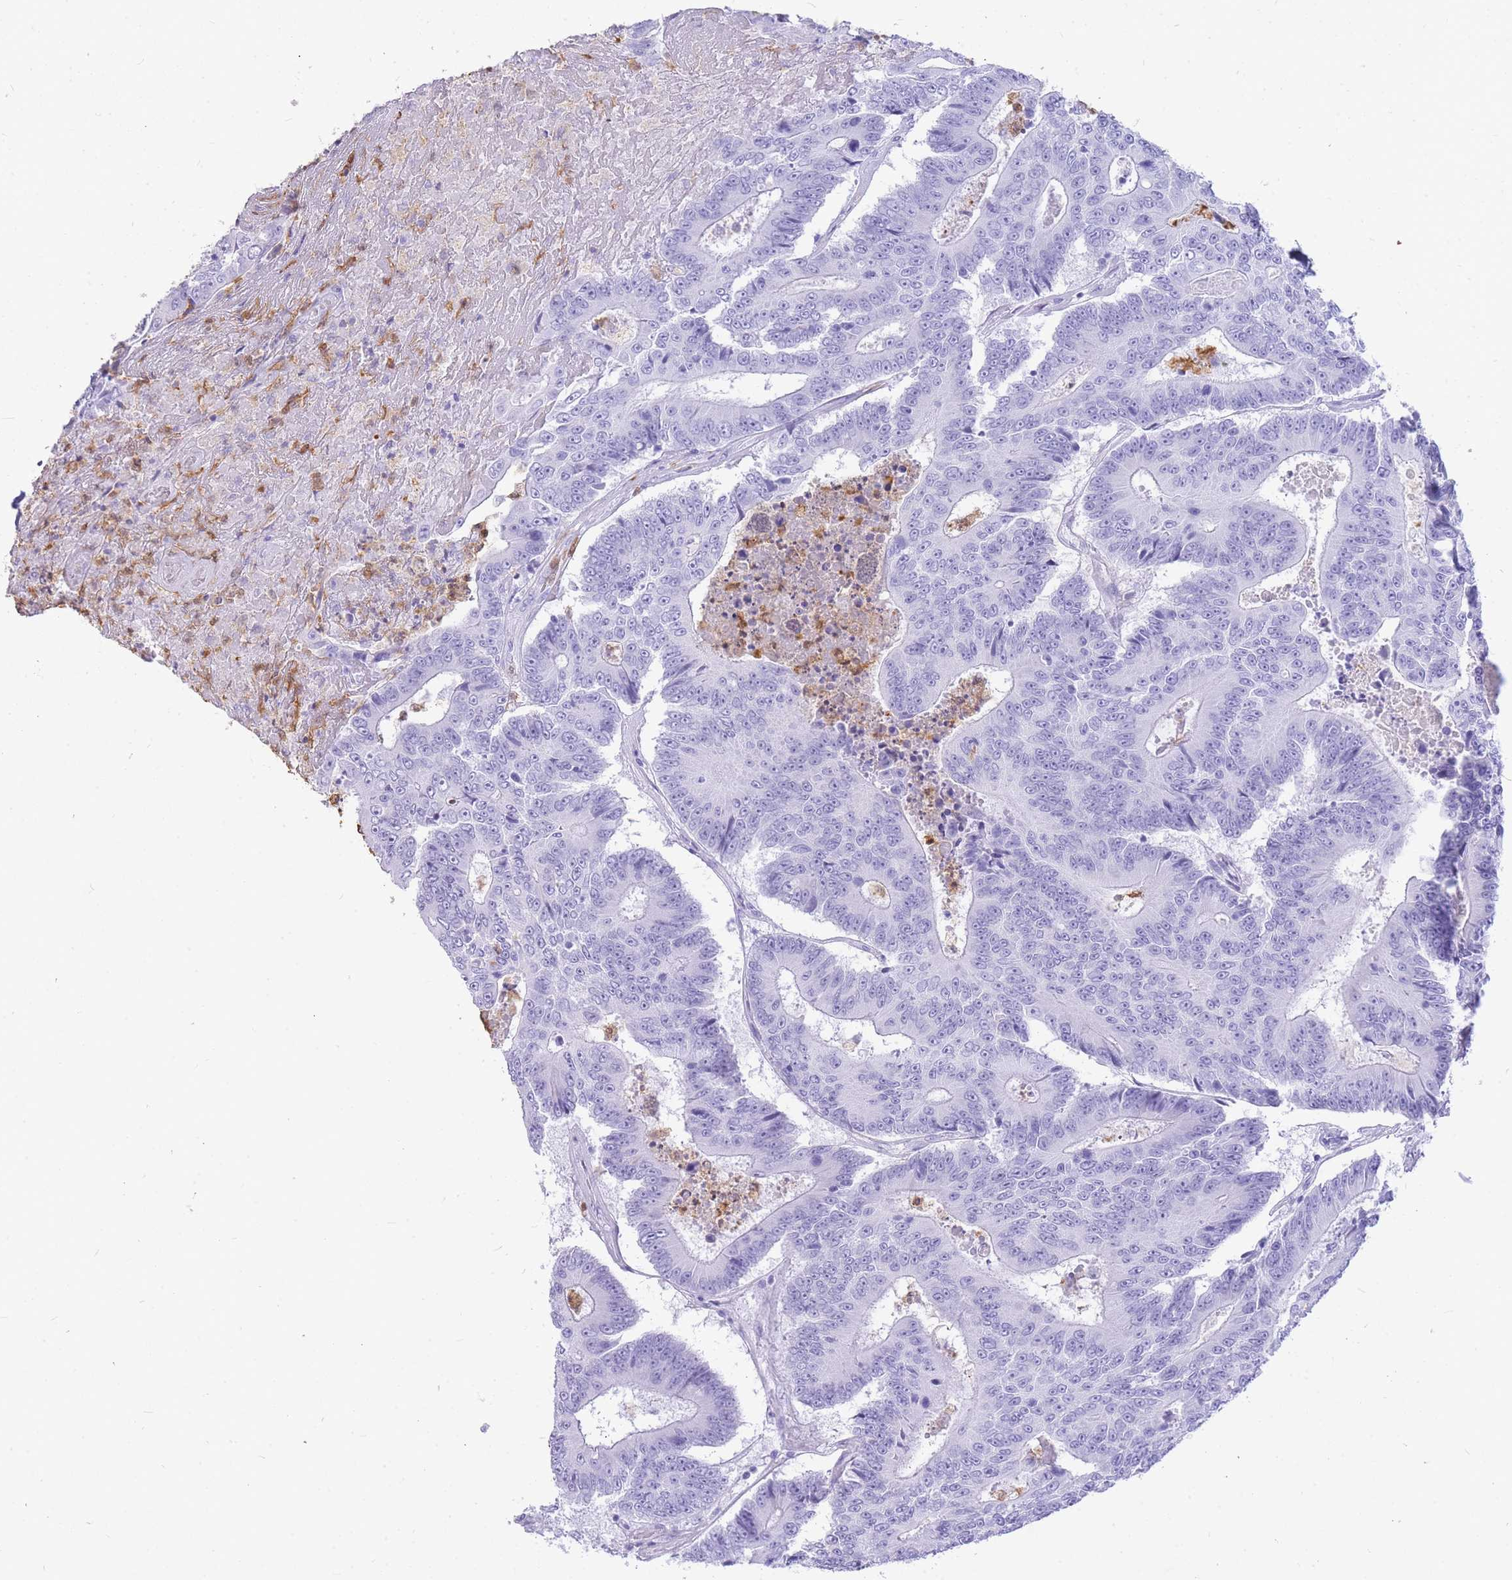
{"staining": {"intensity": "negative", "quantity": "none", "location": "none"}, "tissue": "colorectal cancer", "cell_type": "Tumor cells", "image_type": "cancer", "snomed": [{"axis": "morphology", "description": "Adenocarcinoma, NOS"}, {"axis": "topography", "description": "Colon"}], "caption": "High power microscopy histopathology image of an immunohistochemistry histopathology image of adenocarcinoma (colorectal), revealing no significant expression in tumor cells.", "gene": "HERC1", "patient": {"sex": "male", "age": 83}}